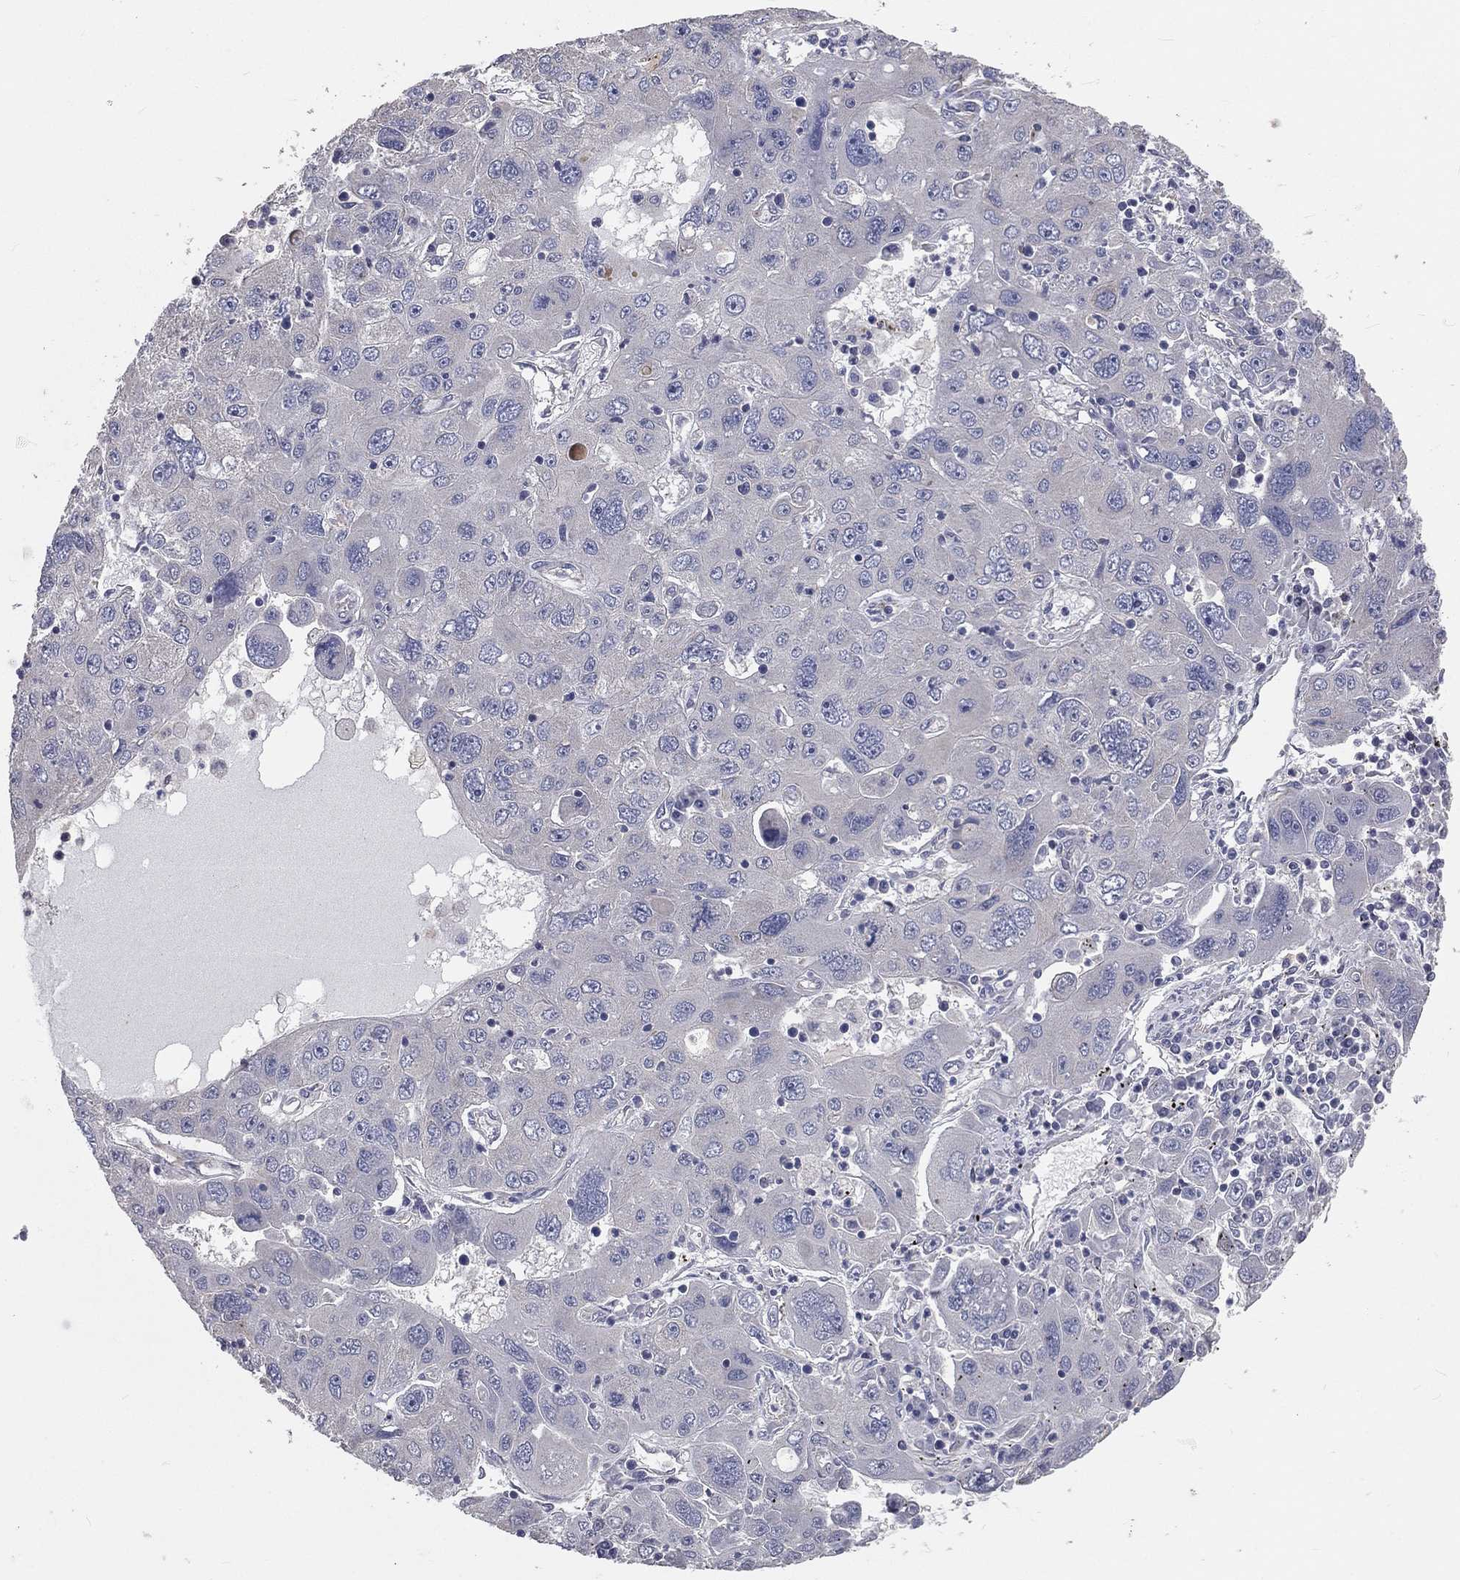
{"staining": {"intensity": "negative", "quantity": "none", "location": "none"}, "tissue": "stomach cancer", "cell_type": "Tumor cells", "image_type": "cancer", "snomed": [{"axis": "morphology", "description": "Adenocarcinoma, NOS"}, {"axis": "topography", "description": "Stomach"}], "caption": "The micrograph displays no staining of tumor cells in adenocarcinoma (stomach).", "gene": "CROCC", "patient": {"sex": "male", "age": 56}}